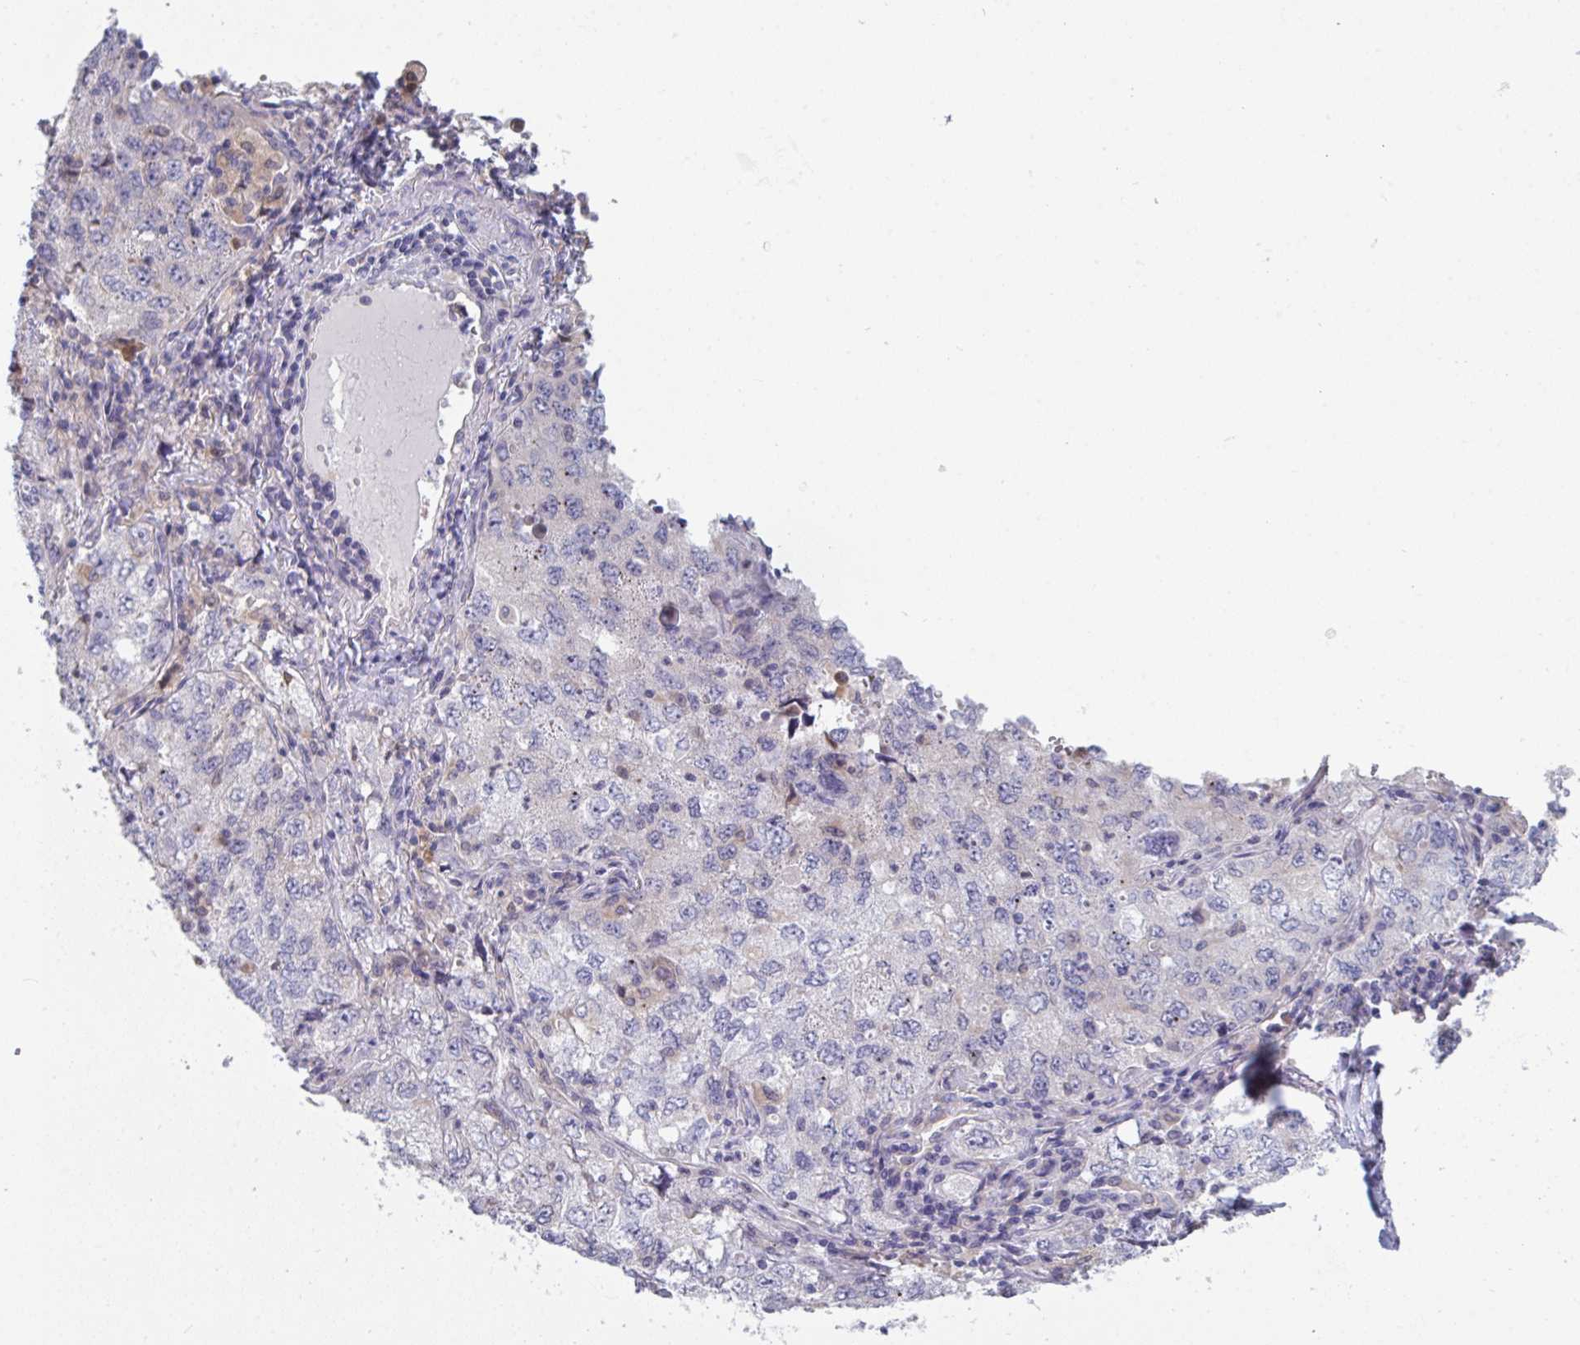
{"staining": {"intensity": "negative", "quantity": "none", "location": "none"}, "tissue": "lung cancer", "cell_type": "Tumor cells", "image_type": "cancer", "snomed": [{"axis": "morphology", "description": "Adenocarcinoma, NOS"}, {"axis": "topography", "description": "Lung"}], "caption": "This is an immunohistochemistry histopathology image of human lung cancer (adenocarcinoma). There is no positivity in tumor cells.", "gene": "PTPRD", "patient": {"sex": "female", "age": 57}}